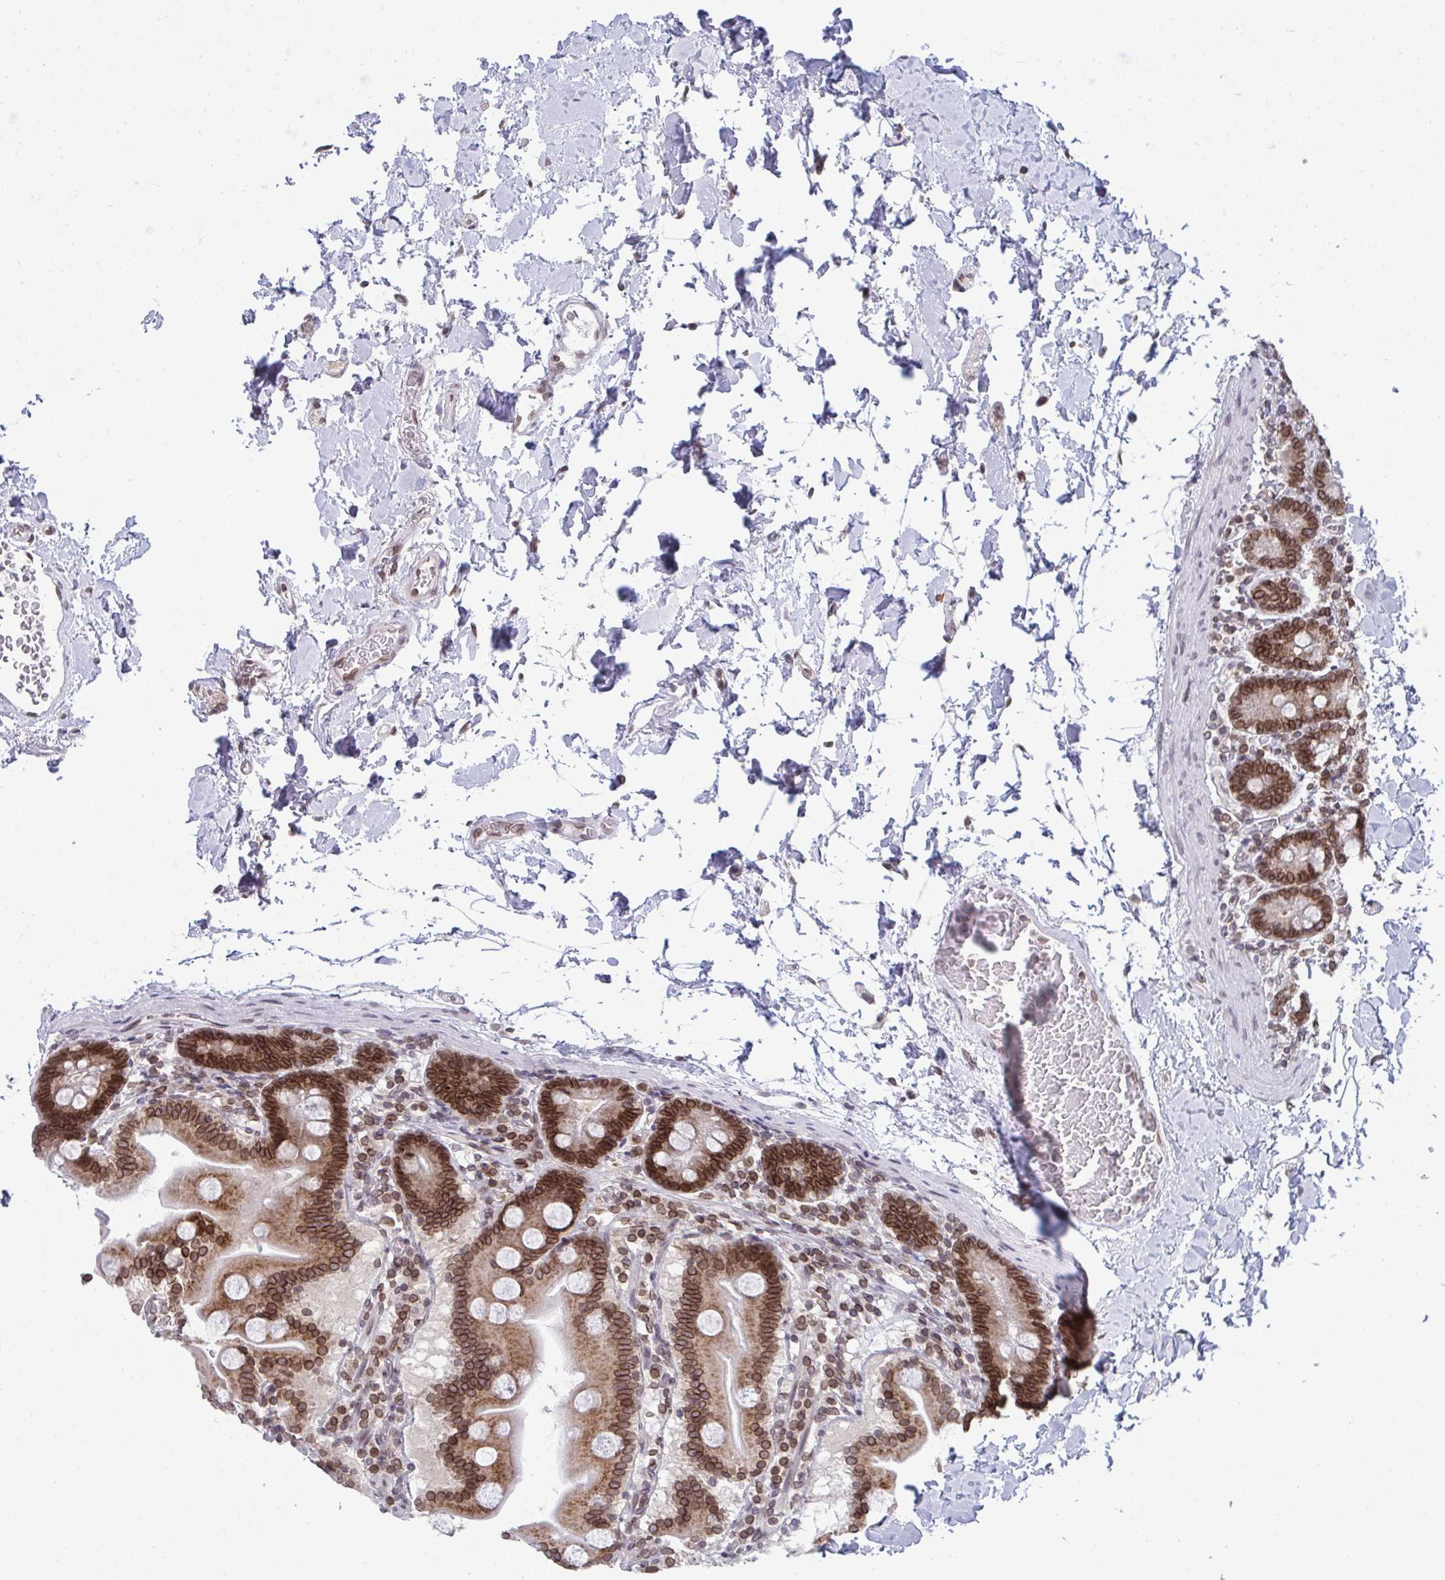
{"staining": {"intensity": "moderate", "quantity": ">75%", "location": "cytoplasmic/membranous,nuclear"}, "tissue": "duodenum", "cell_type": "Glandular cells", "image_type": "normal", "snomed": [{"axis": "morphology", "description": "Normal tissue, NOS"}, {"axis": "topography", "description": "Duodenum"}], "caption": "Immunohistochemical staining of unremarkable human duodenum exhibits >75% levels of moderate cytoplasmic/membranous,nuclear protein positivity in about >75% of glandular cells.", "gene": "RANBP2", "patient": {"sex": "male", "age": 55}}